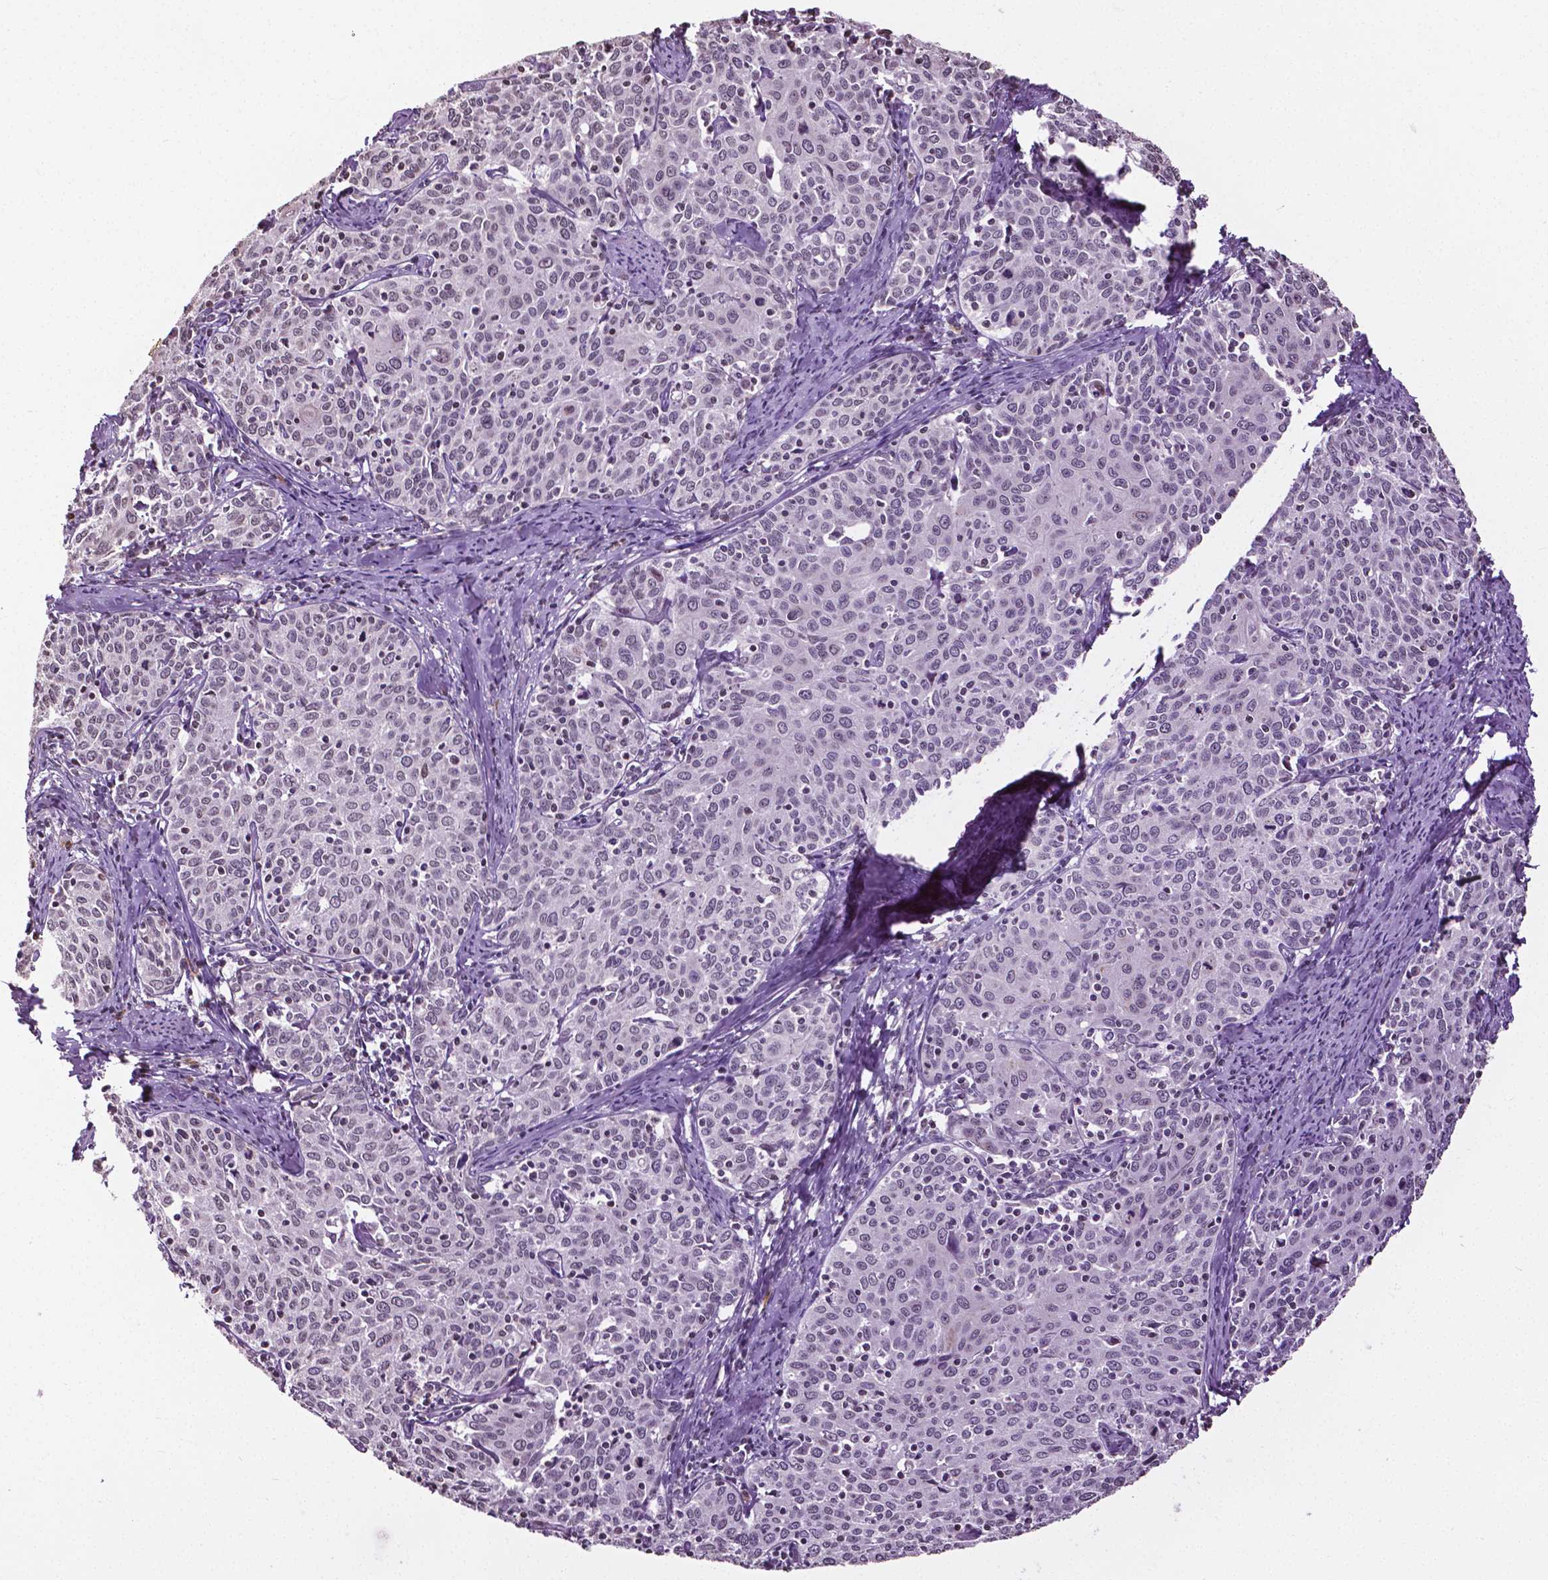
{"staining": {"intensity": "negative", "quantity": "none", "location": "none"}, "tissue": "cervical cancer", "cell_type": "Tumor cells", "image_type": "cancer", "snomed": [{"axis": "morphology", "description": "Squamous cell carcinoma, NOS"}, {"axis": "topography", "description": "Cervix"}], "caption": "This histopathology image is of cervical cancer stained with immunohistochemistry (IHC) to label a protein in brown with the nuclei are counter-stained blue. There is no staining in tumor cells. (DAB (3,3'-diaminobenzidine) immunohistochemistry with hematoxylin counter stain).", "gene": "DLX5", "patient": {"sex": "female", "age": 62}}